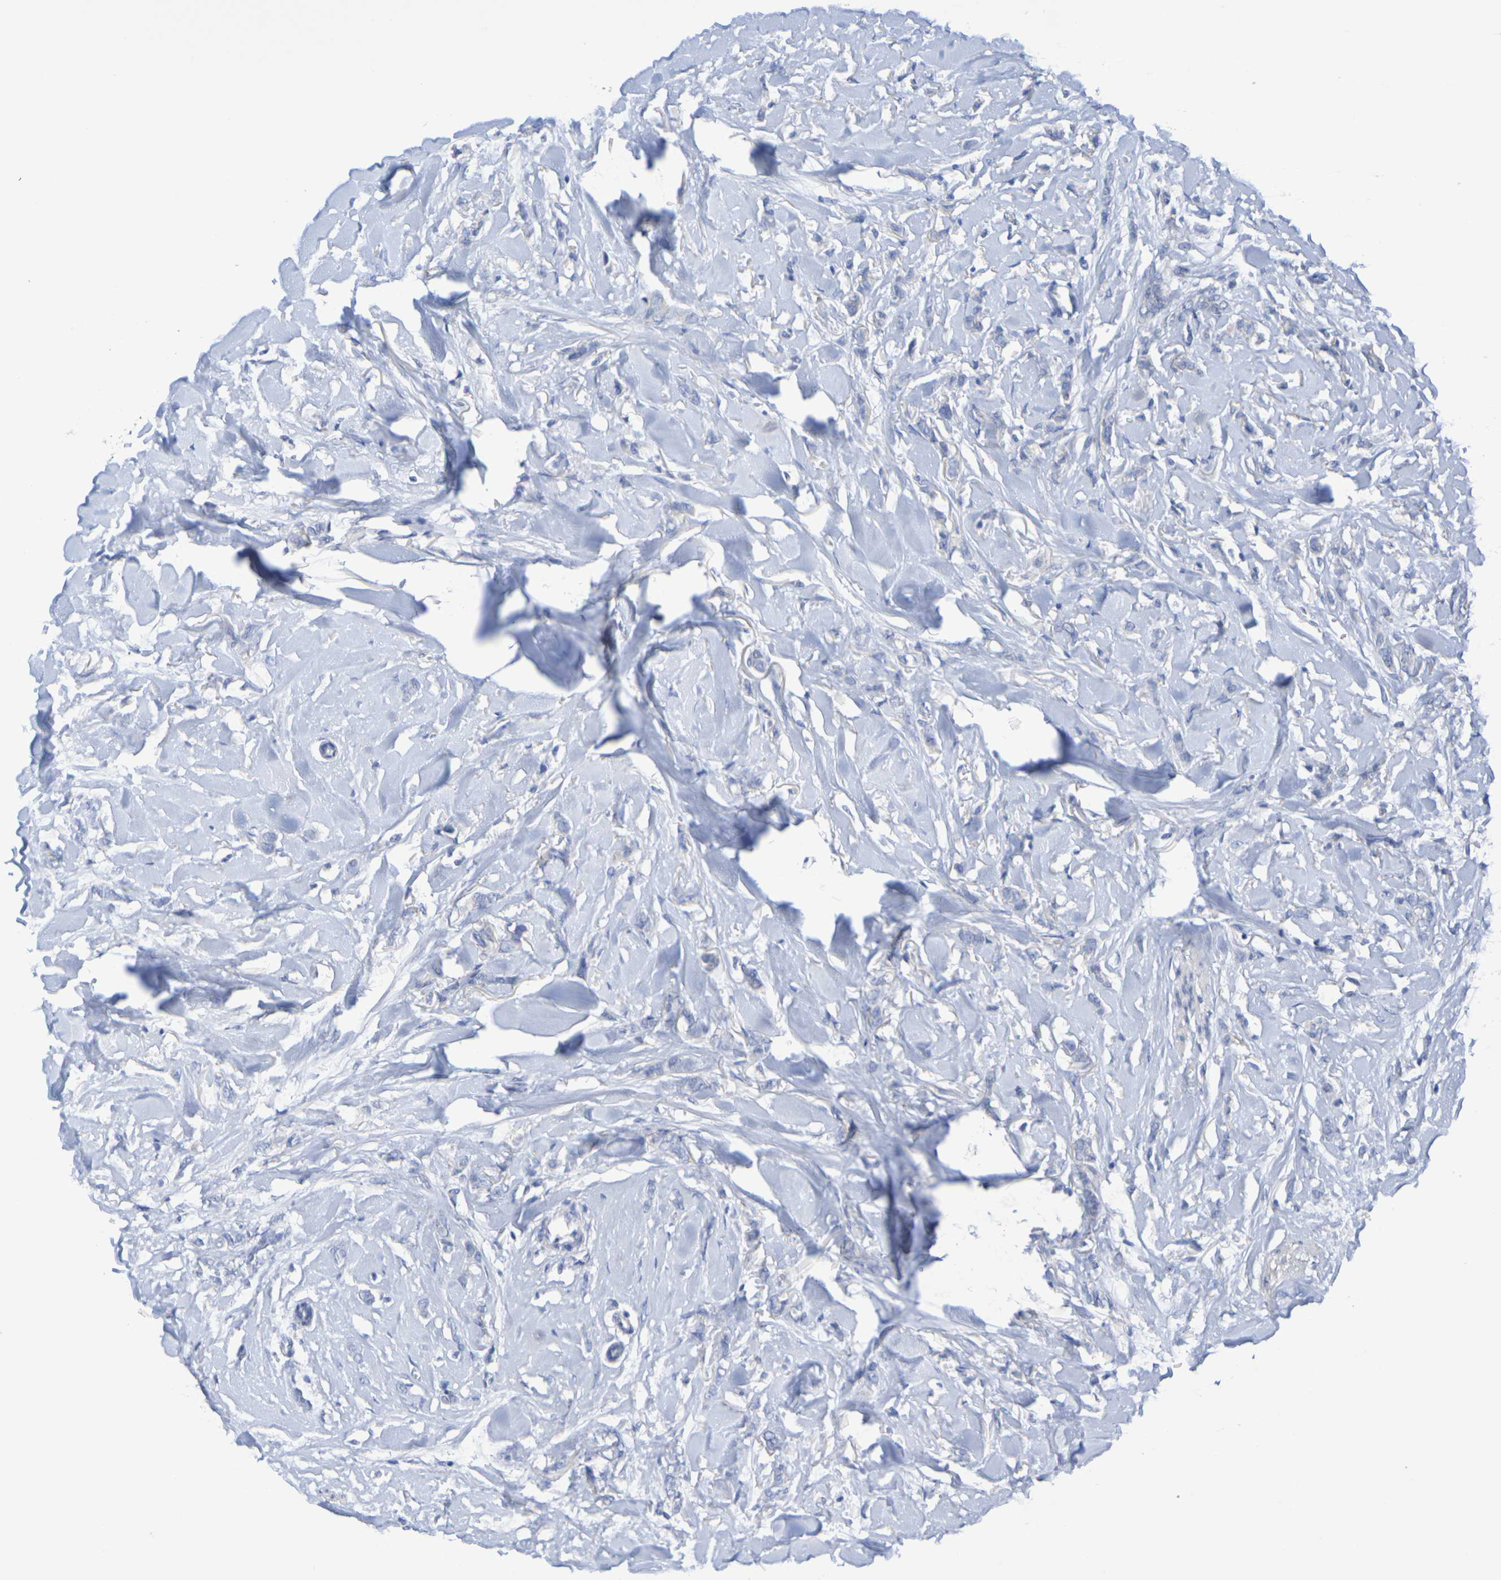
{"staining": {"intensity": "negative", "quantity": "none", "location": "none"}, "tissue": "breast cancer", "cell_type": "Tumor cells", "image_type": "cancer", "snomed": [{"axis": "morphology", "description": "Lobular carcinoma"}, {"axis": "topography", "description": "Skin"}, {"axis": "topography", "description": "Breast"}], "caption": "Protein analysis of lobular carcinoma (breast) shows no significant positivity in tumor cells. The staining is performed using DAB brown chromogen with nuclei counter-stained in using hematoxylin.", "gene": "TMCC3", "patient": {"sex": "female", "age": 46}}